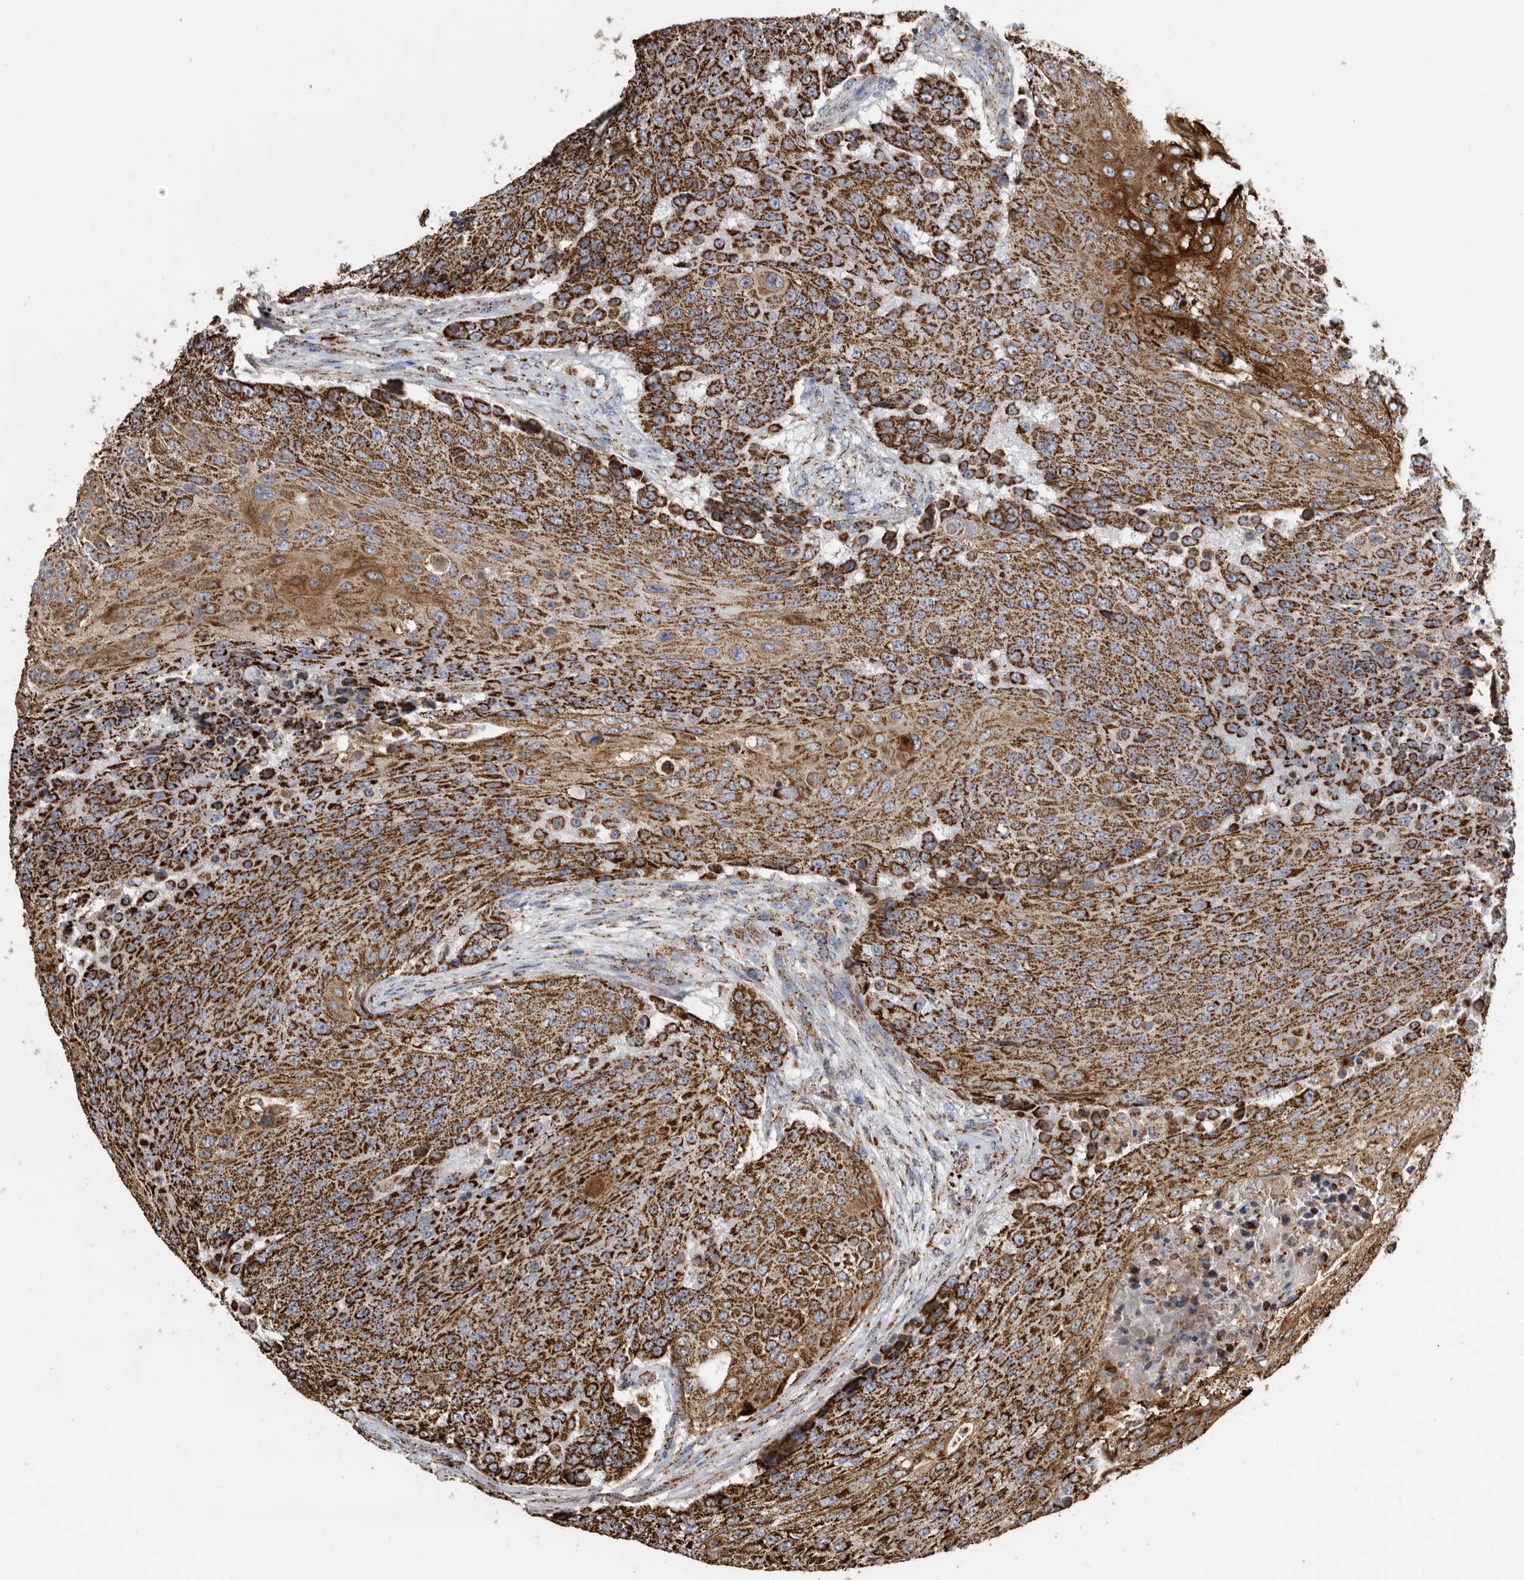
{"staining": {"intensity": "strong", "quantity": ">75%", "location": "cytoplasmic/membranous"}, "tissue": "urothelial cancer", "cell_type": "Tumor cells", "image_type": "cancer", "snomed": [{"axis": "morphology", "description": "Urothelial carcinoma, High grade"}, {"axis": "topography", "description": "Urinary bladder"}], "caption": "Urothelial carcinoma (high-grade) stained with immunohistochemistry (IHC) displays strong cytoplasmic/membranous expression in approximately >75% of tumor cells. The protein of interest is shown in brown color, while the nuclei are stained blue.", "gene": "WFDC1", "patient": {"sex": "female", "age": 63}}